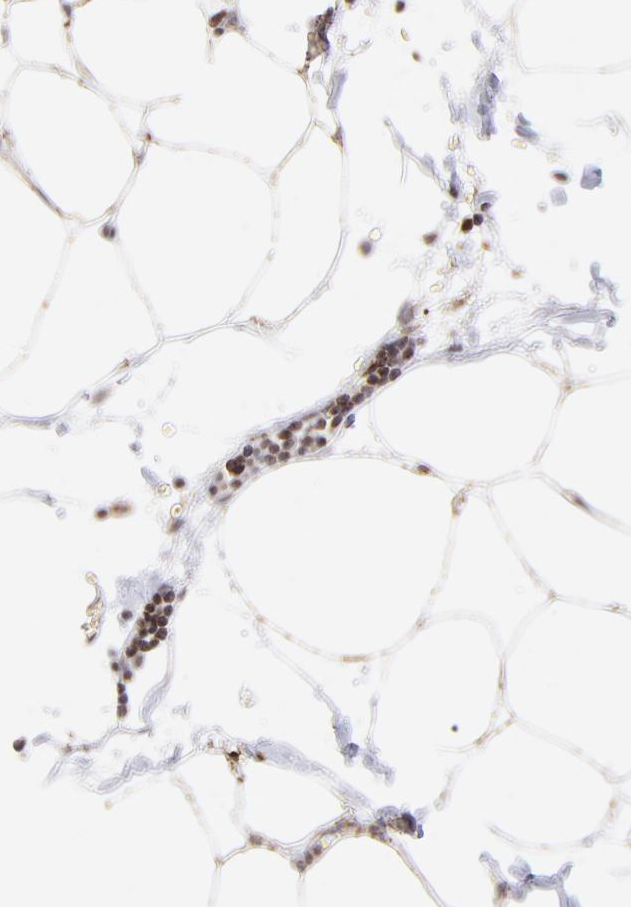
{"staining": {"intensity": "weak", "quantity": ">75%", "location": "cytoplasmic/membranous"}, "tissue": "adipose tissue", "cell_type": "Adipocytes", "image_type": "normal", "snomed": [{"axis": "morphology", "description": "Normal tissue, NOS"}, {"axis": "morphology", "description": "Adenocarcinoma, NOS"}, {"axis": "topography", "description": "Colon"}, {"axis": "topography", "description": "Peripheral nerve tissue"}], "caption": "Protein expression analysis of unremarkable human adipose tissue reveals weak cytoplasmic/membranous expression in approximately >75% of adipocytes.", "gene": "ZFX", "patient": {"sex": "male", "age": 14}}